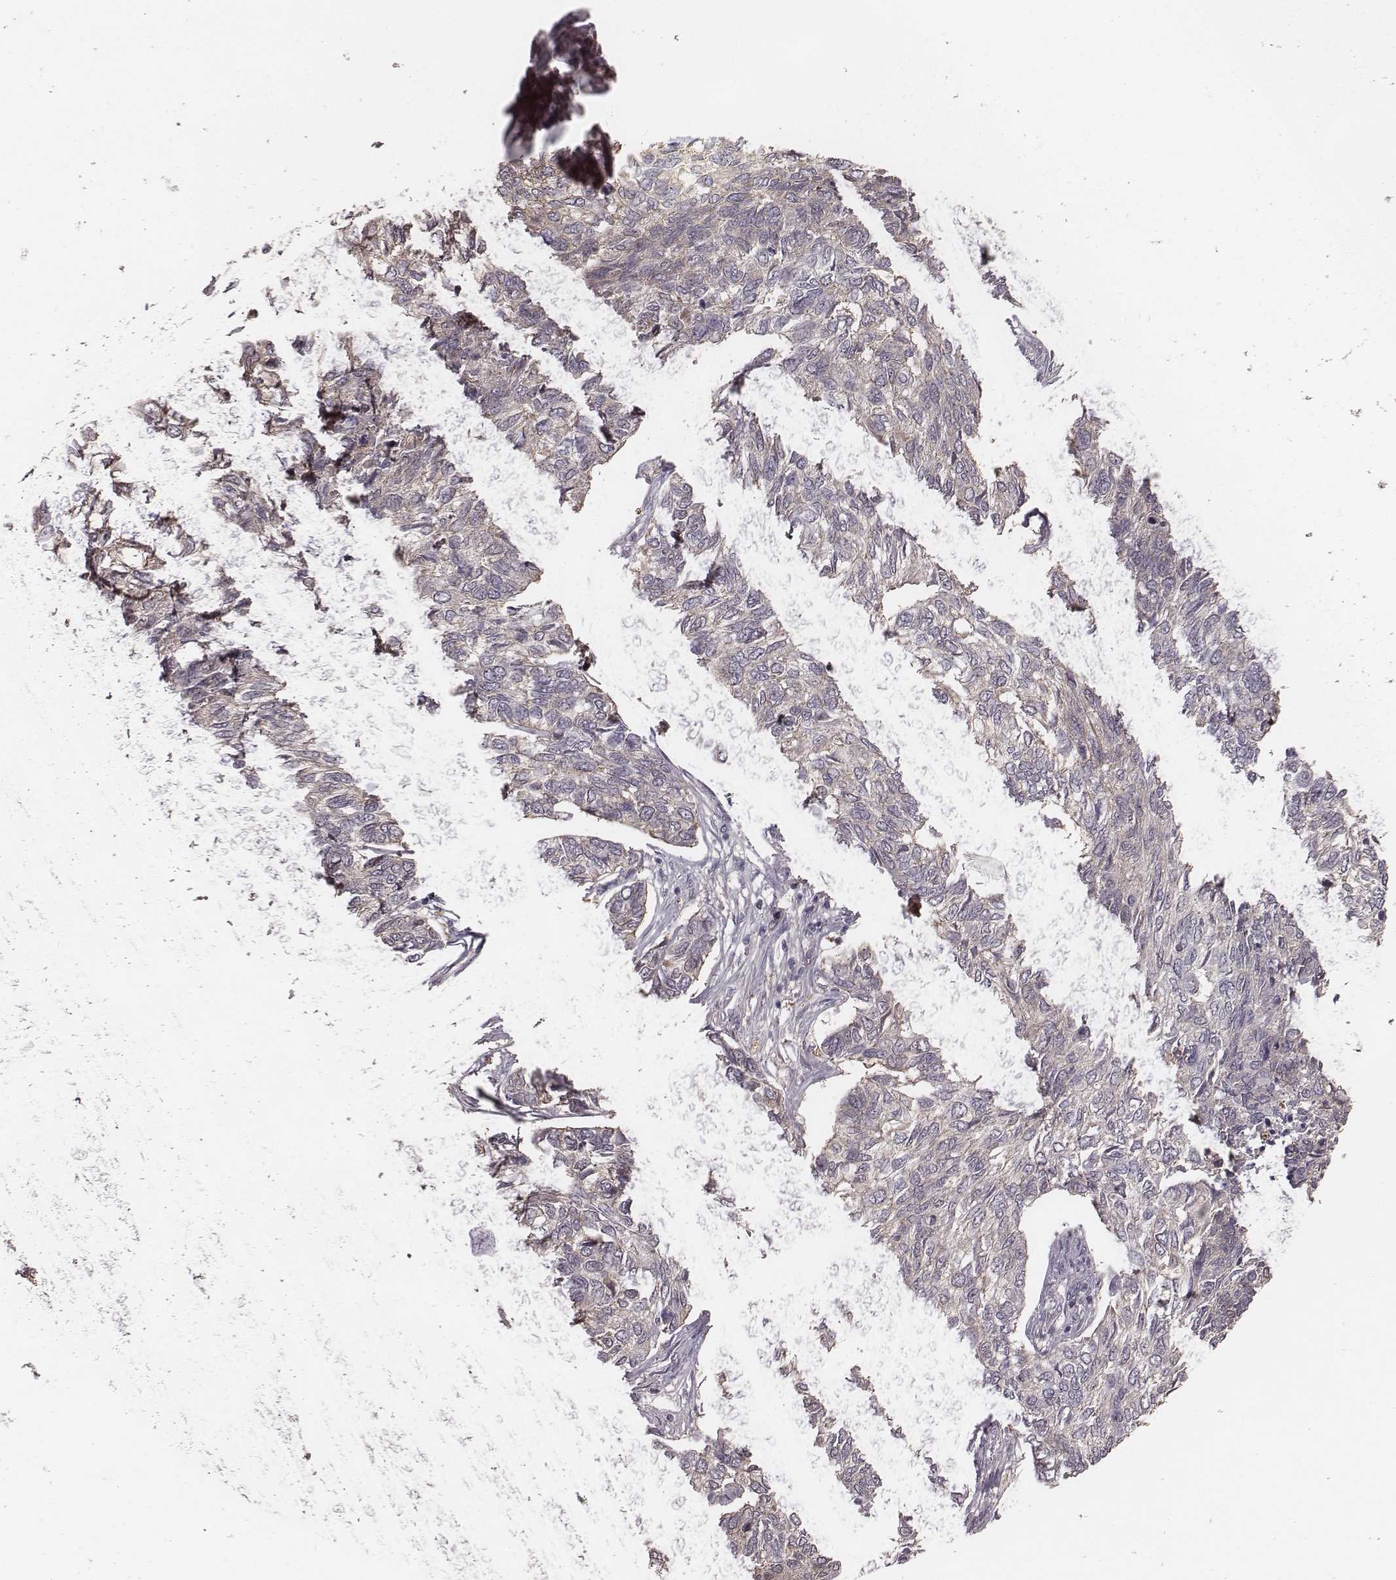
{"staining": {"intensity": "negative", "quantity": "none", "location": "none"}, "tissue": "skin cancer", "cell_type": "Tumor cells", "image_type": "cancer", "snomed": [{"axis": "morphology", "description": "Basal cell carcinoma"}, {"axis": "topography", "description": "Skin"}], "caption": "IHC image of human skin cancer stained for a protein (brown), which shows no expression in tumor cells. (Immunohistochemistry, brightfield microscopy, high magnification).", "gene": "TDRD5", "patient": {"sex": "female", "age": 65}}